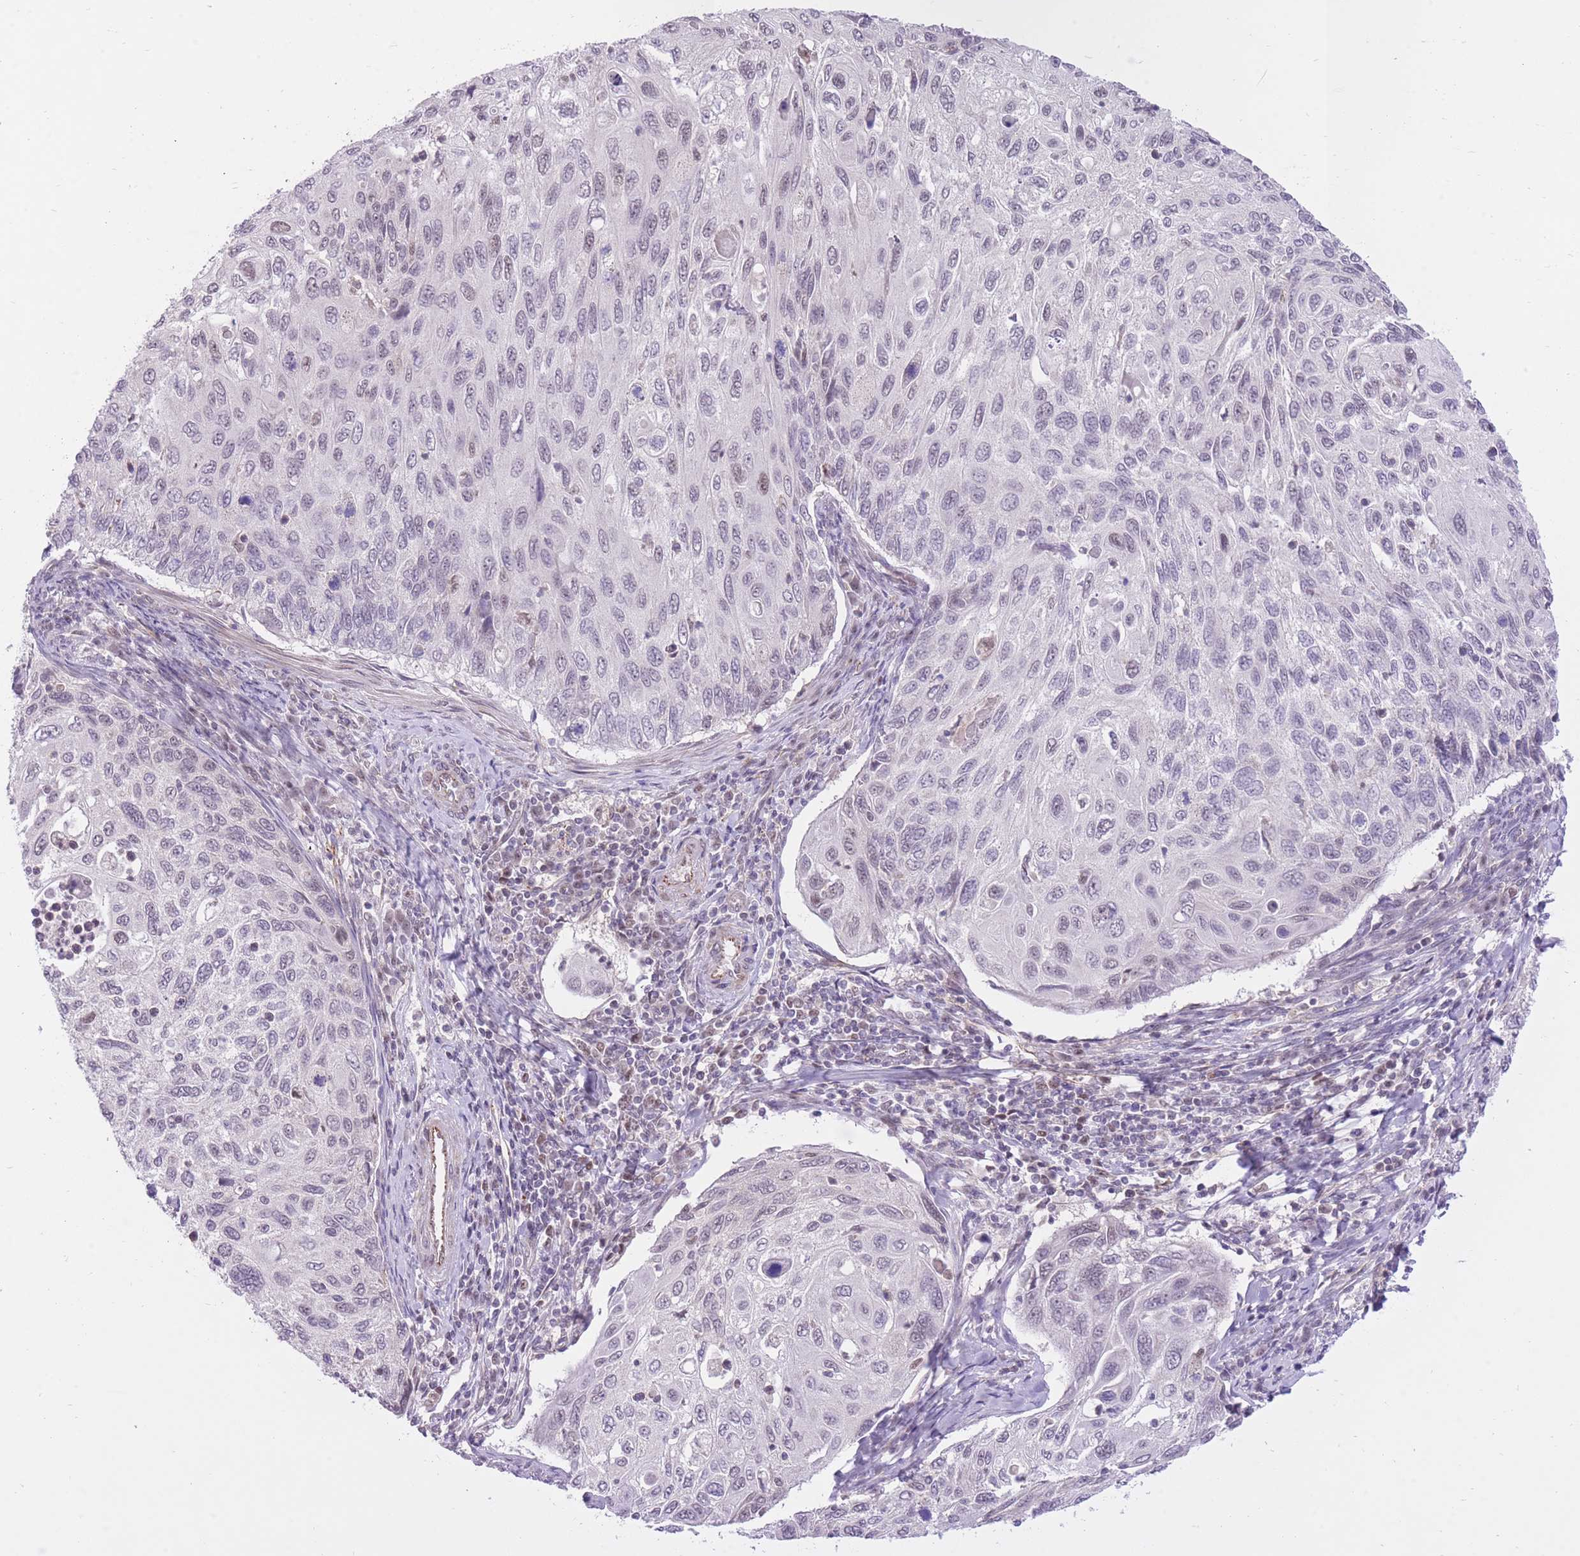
{"staining": {"intensity": "negative", "quantity": "none", "location": "none"}, "tissue": "cervical cancer", "cell_type": "Tumor cells", "image_type": "cancer", "snomed": [{"axis": "morphology", "description": "Squamous cell carcinoma, NOS"}, {"axis": "topography", "description": "Cervix"}], "caption": "Micrograph shows no protein expression in tumor cells of cervical squamous cell carcinoma tissue.", "gene": "ELL", "patient": {"sex": "female", "age": 70}}